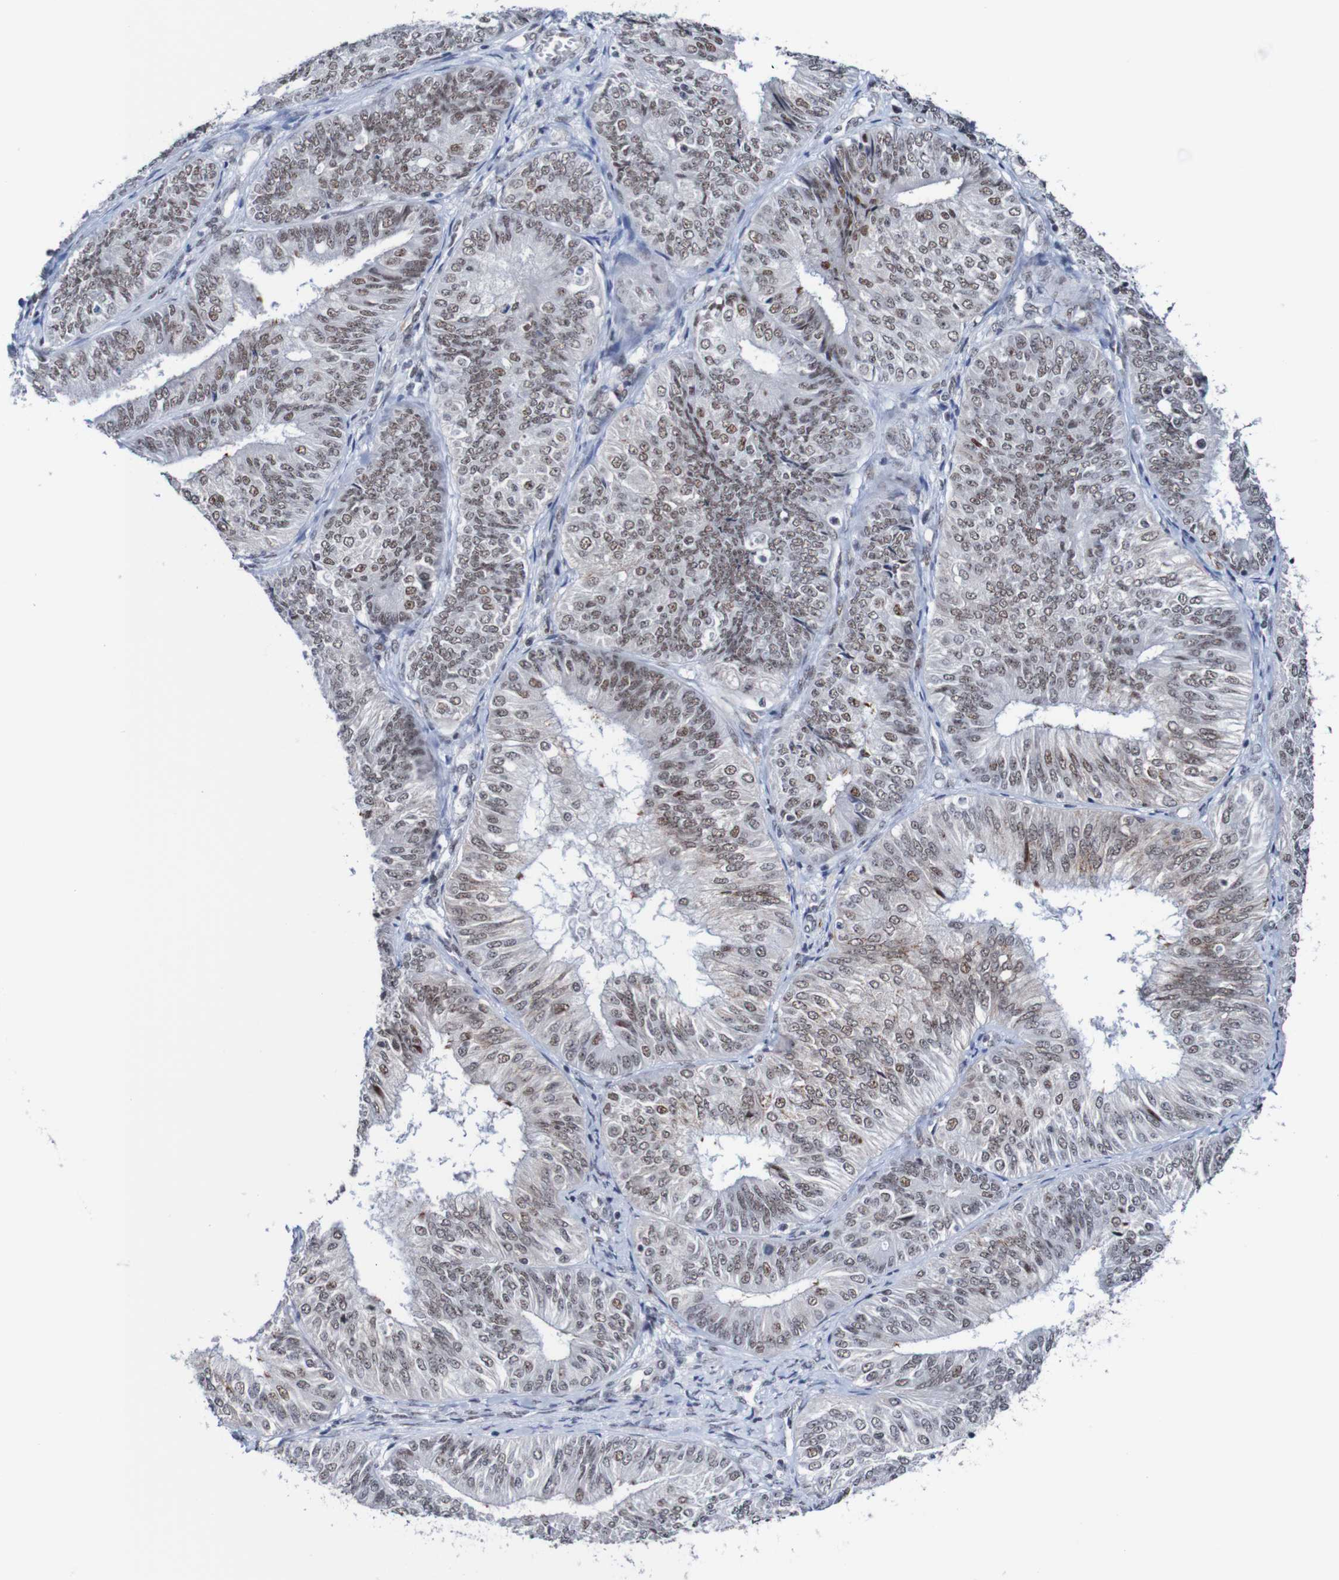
{"staining": {"intensity": "moderate", "quantity": "<25%", "location": "nuclear"}, "tissue": "endometrial cancer", "cell_type": "Tumor cells", "image_type": "cancer", "snomed": [{"axis": "morphology", "description": "Adenocarcinoma, NOS"}, {"axis": "topography", "description": "Endometrium"}], "caption": "Tumor cells demonstrate low levels of moderate nuclear positivity in approximately <25% of cells in endometrial cancer. Nuclei are stained in blue.", "gene": "CDC5L", "patient": {"sex": "female", "age": 58}}